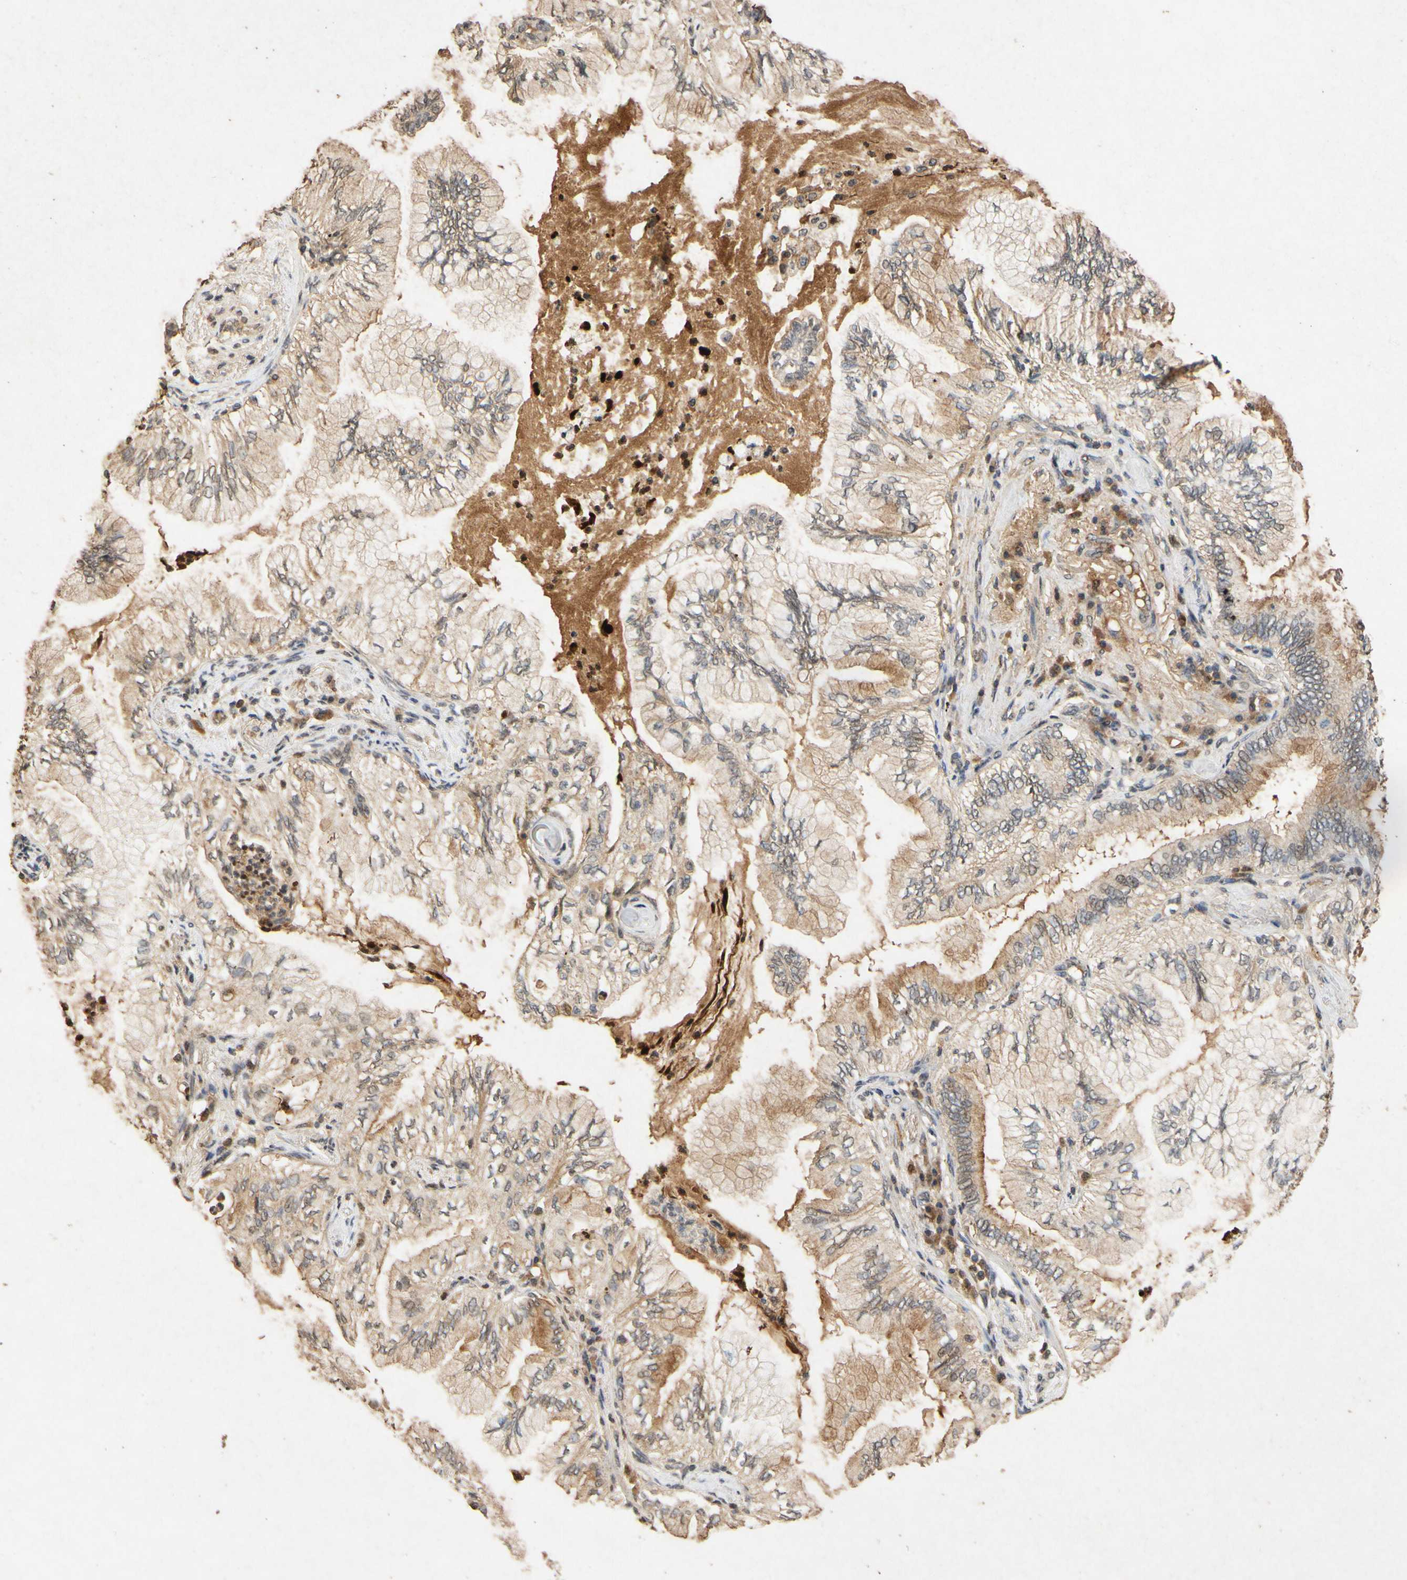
{"staining": {"intensity": "moderate", "quantity": ">75%", "location": "cytoplasmic/membranous"}, "tissue": "lung cancer", "cell_type": "Tumor cells", "image_type": "cancer", "snomed": [{"axis": "morphology", "description": "Normal tissue, NOS"}, {"axis": "morphology", "description": "Adenocarcinoma, NOS"}, {"axis": "topography", "description": "Bronchus"}, {"axis": "topography", "description": "Lung"}], "caption": "A micrograph showing moderate cytoplasmic/membranous positivity in approximately >75% of tumor cells in lung cancer, as visualized by brown immunohistochemical staining.", "gene": "CP", "patient": {"sex": "female", "age": 70}}